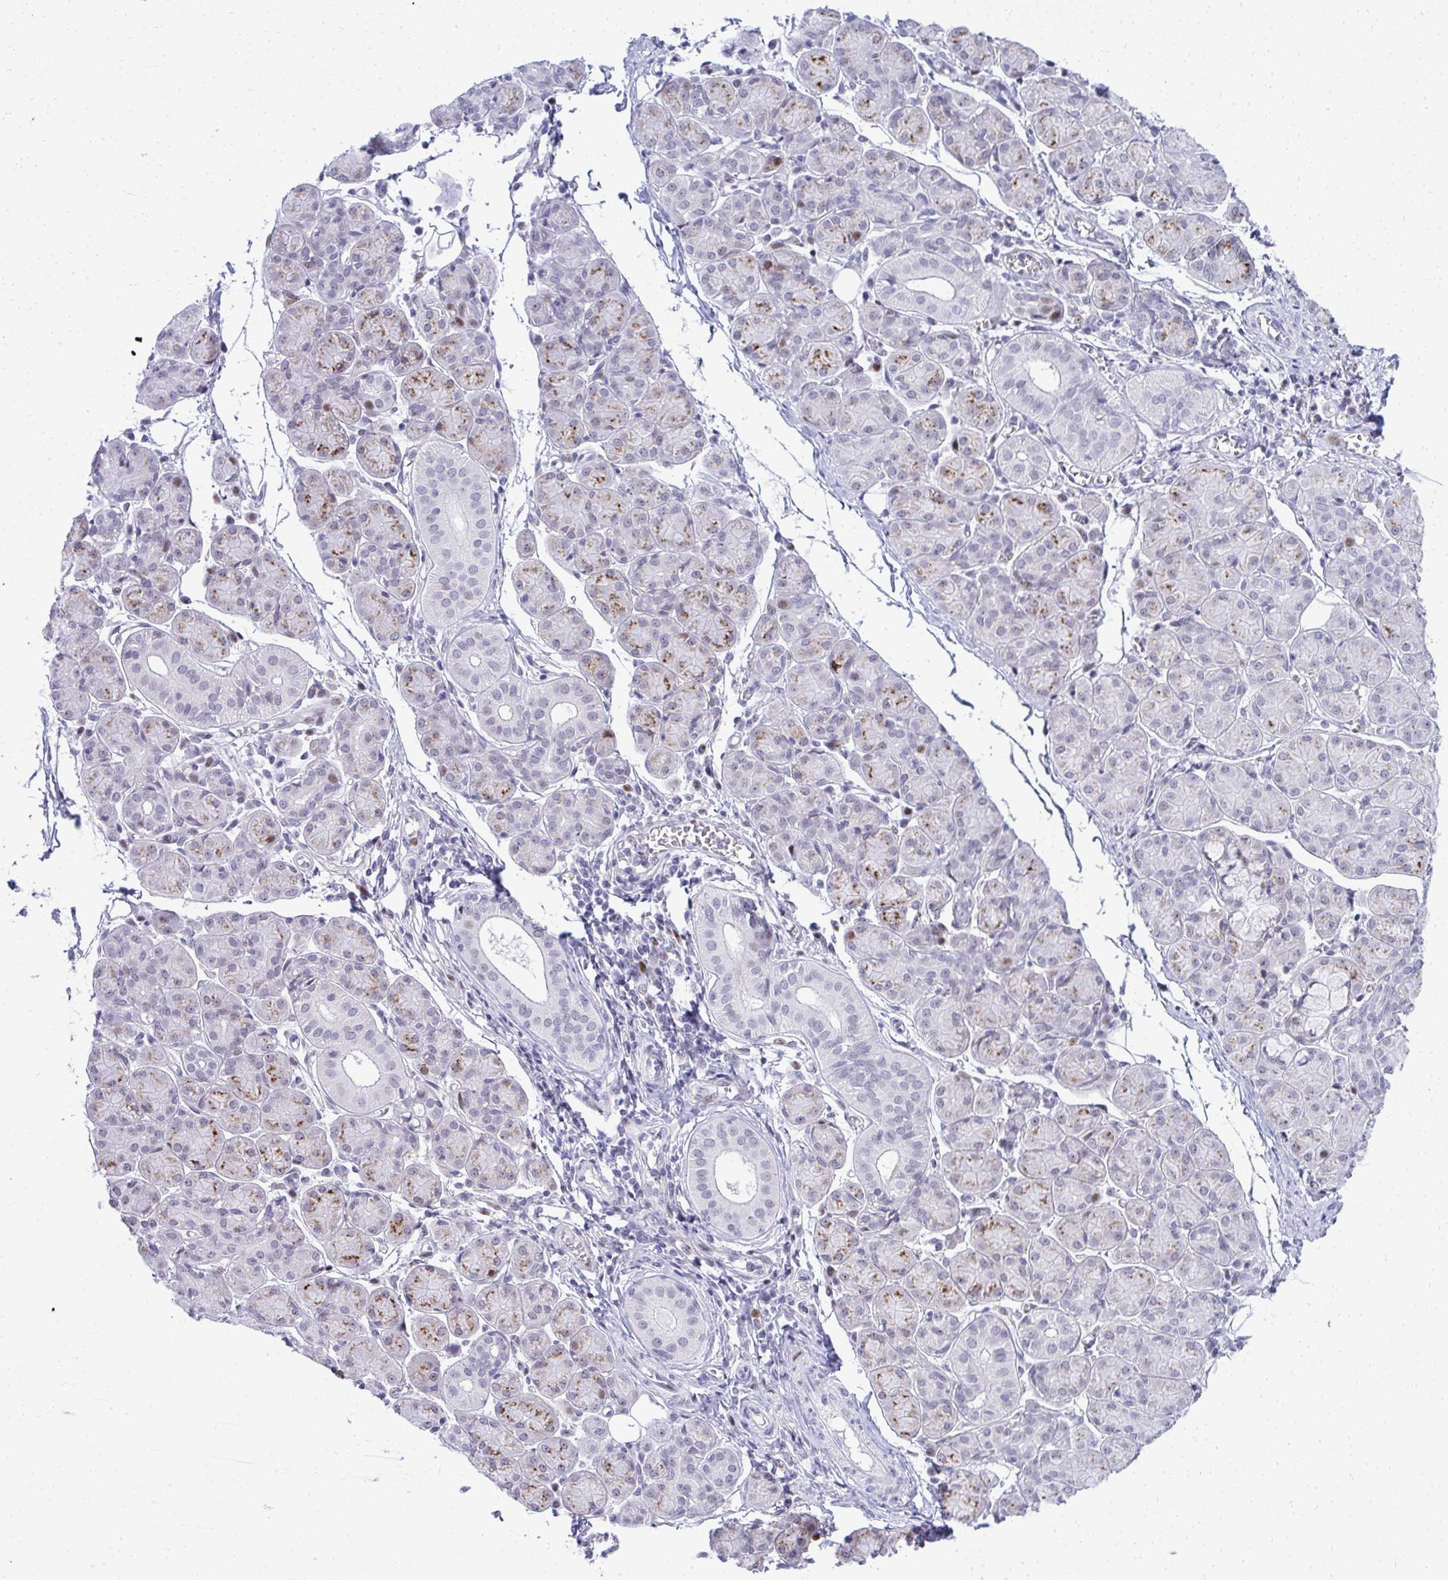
{"staining": {"intensity": "moderate", "quantity": "25%-75%", "location": "cytoplasmic/membranous"}, "tissue": "salivary gland", "cell_type": "Glandular cells", "image_type": "normal", "snomed": [{"axis": "morphology", "description": "Normal tissue, NOS"}, {"axis": "morphology", "description": "Inflammation, NOS"}, {"axis": "topography", "description": "Lymph node"}, {"axis": "topography", "description": "Salivary gland"}], "caption": "Brown immunohistochemical staining in normal human salivary gland reveals moderate cytoplasmic/membranous positivity in approximately 25%-75% of glandular cells.", "gene": "GLDN", "patient": {"sex": "male", "age": 3}}